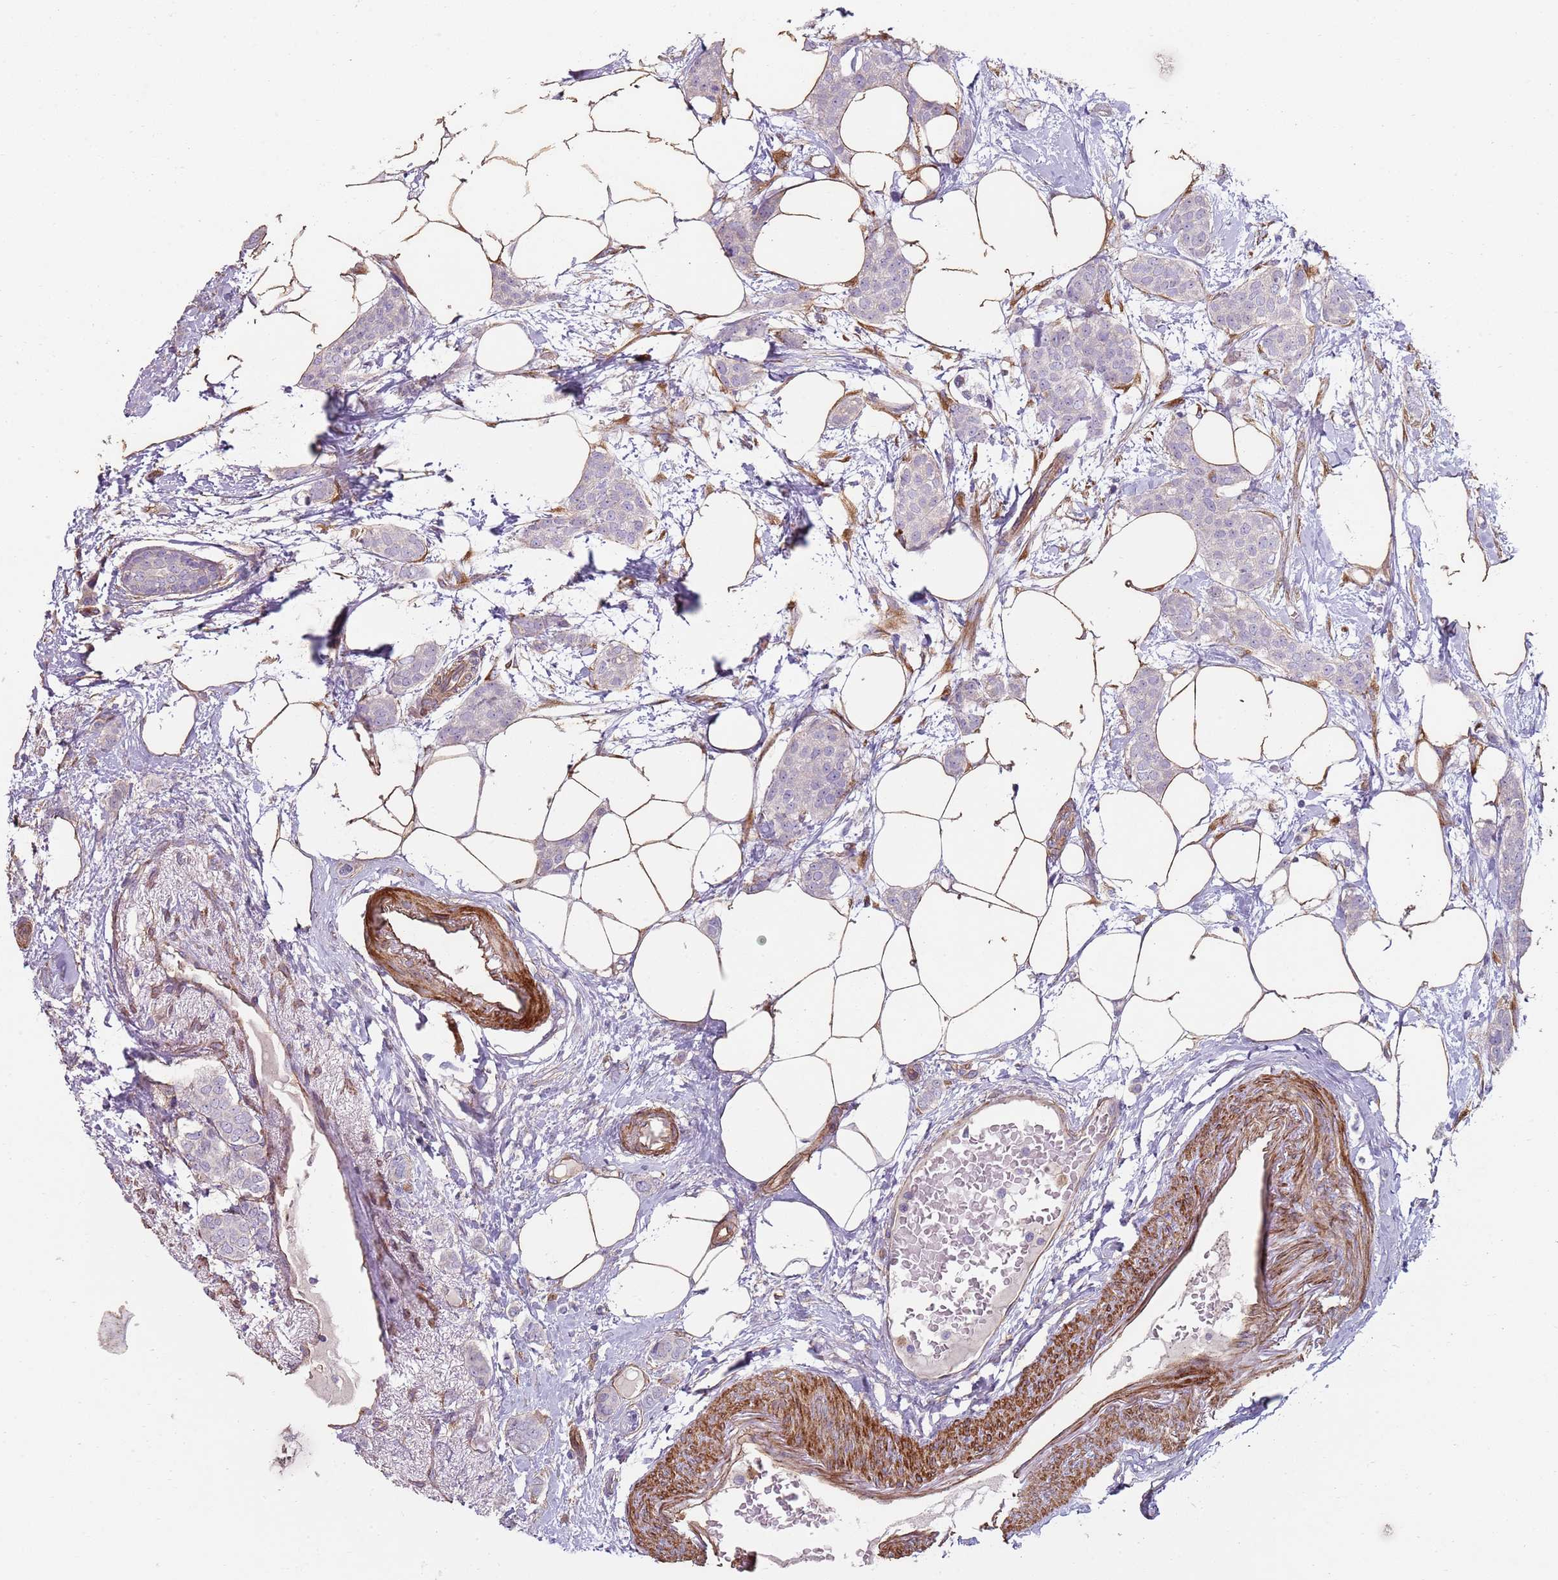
{"staining": {"intensity": "negative", "quantity": "none", "location": "none"}, "tissue": "breast cancer", "cell_type": "Tumor cells", "image_type": "cancer", "snomed": [{"axis": "morphology", "description": "Duct carcinoma"}, {"axis": "topography", "description": "Breast"}], "caption": "DAB (3,3'-diaminobenzidine) immunohistochemical staining of invasive ductal carcinoma (breast) demonstrates no significant staining in tumor cells.", "gene": "PHLPP2", "patient": {"sex": "female", "age": 72}}